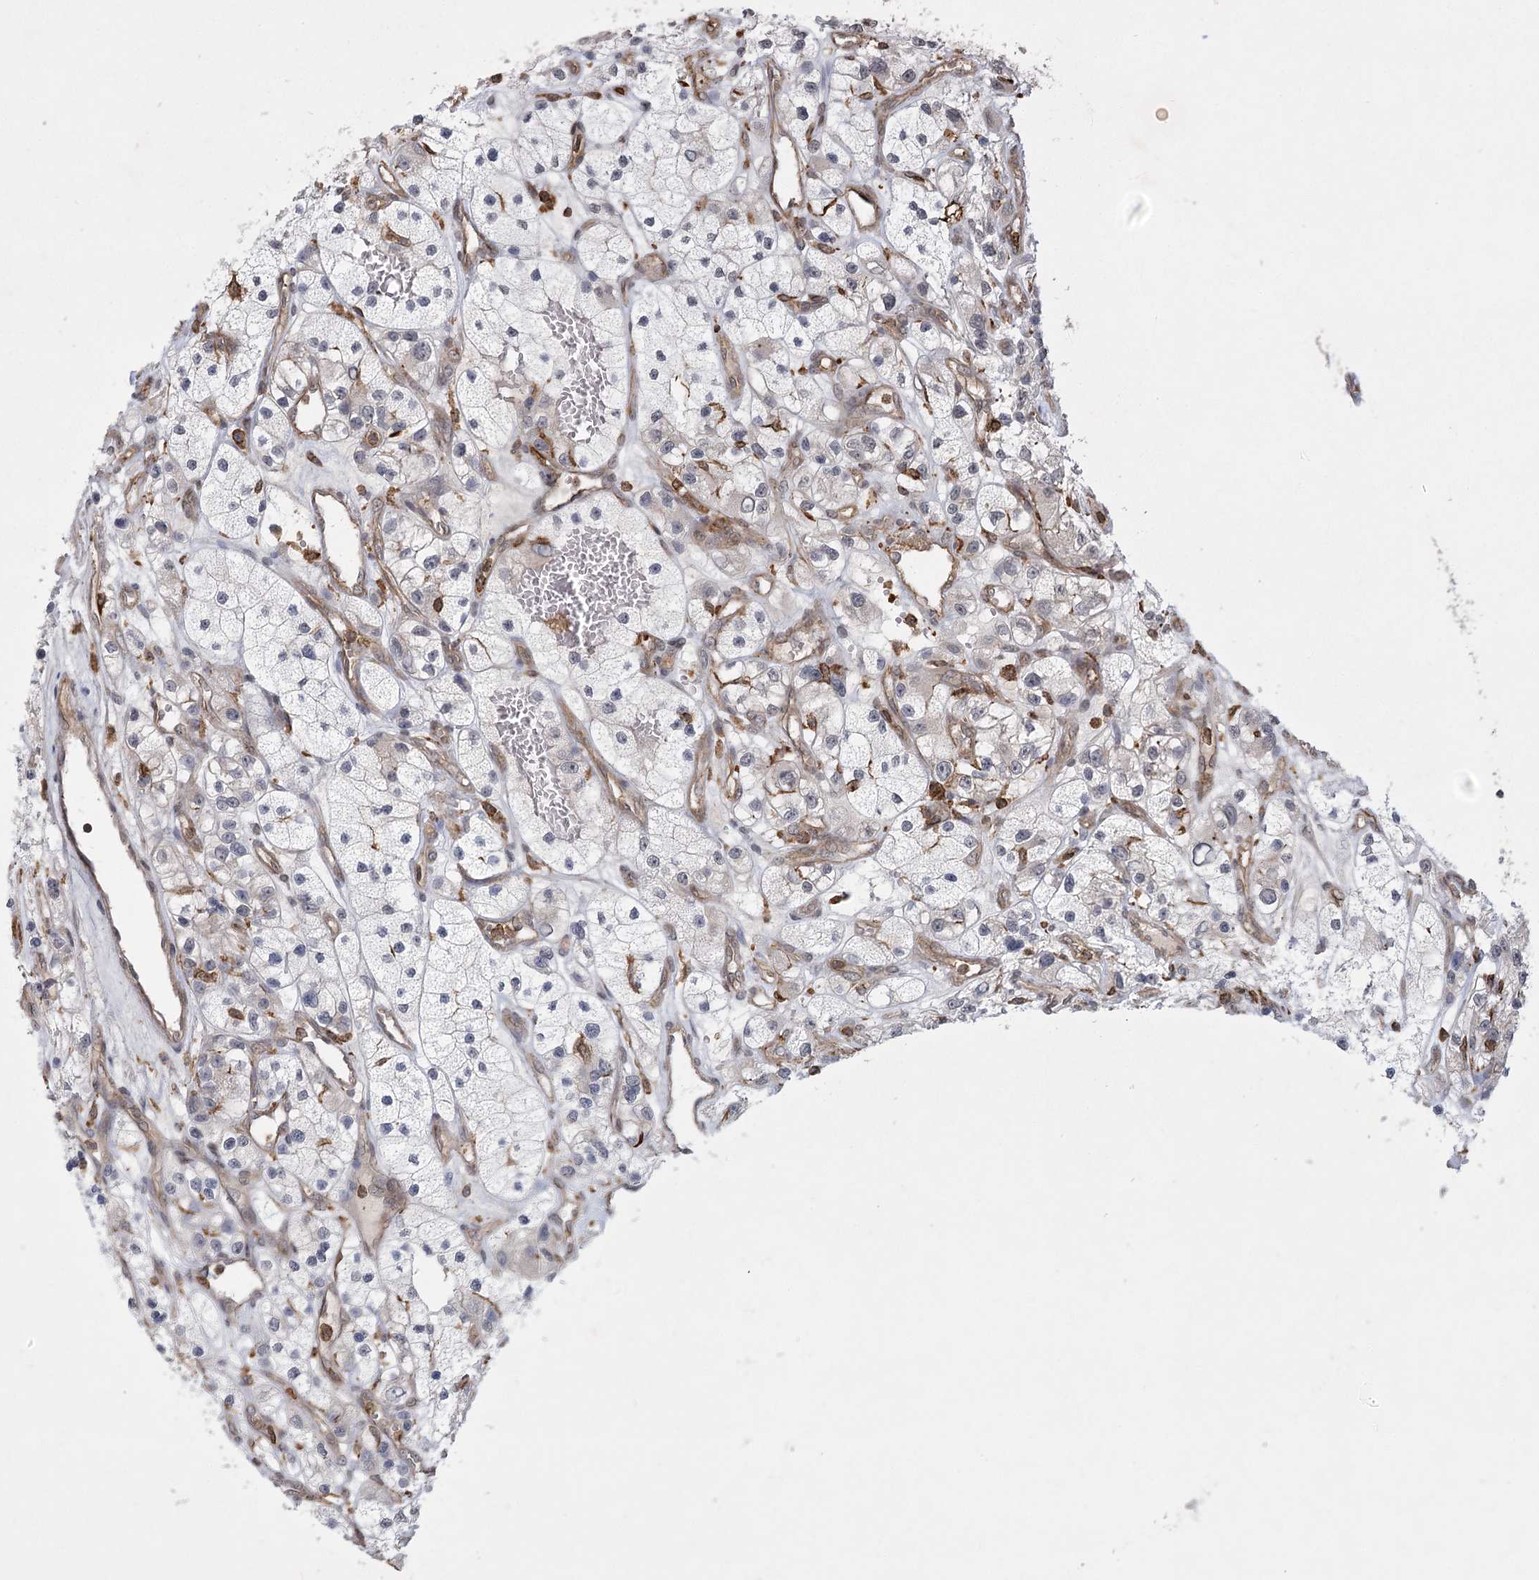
{"staining": {"intensity": "negative", "quantity": "none", "location": "none"}, "tissue": "renal cancer", "cell_type": "Tumor cells", "image_type": "cancer", "snomed": [{"axis": "morphology", "description": "Adenocarcinoma, NOS"}, {"axis": "topography", "description": "Kidney"}], "caption": "Micrograph shows no protein expression in tumor cells of renal cancer (adenocarcinoma) tissue.", "gene": "MEPE", "patient": {"sex": "female", "age": 57}}